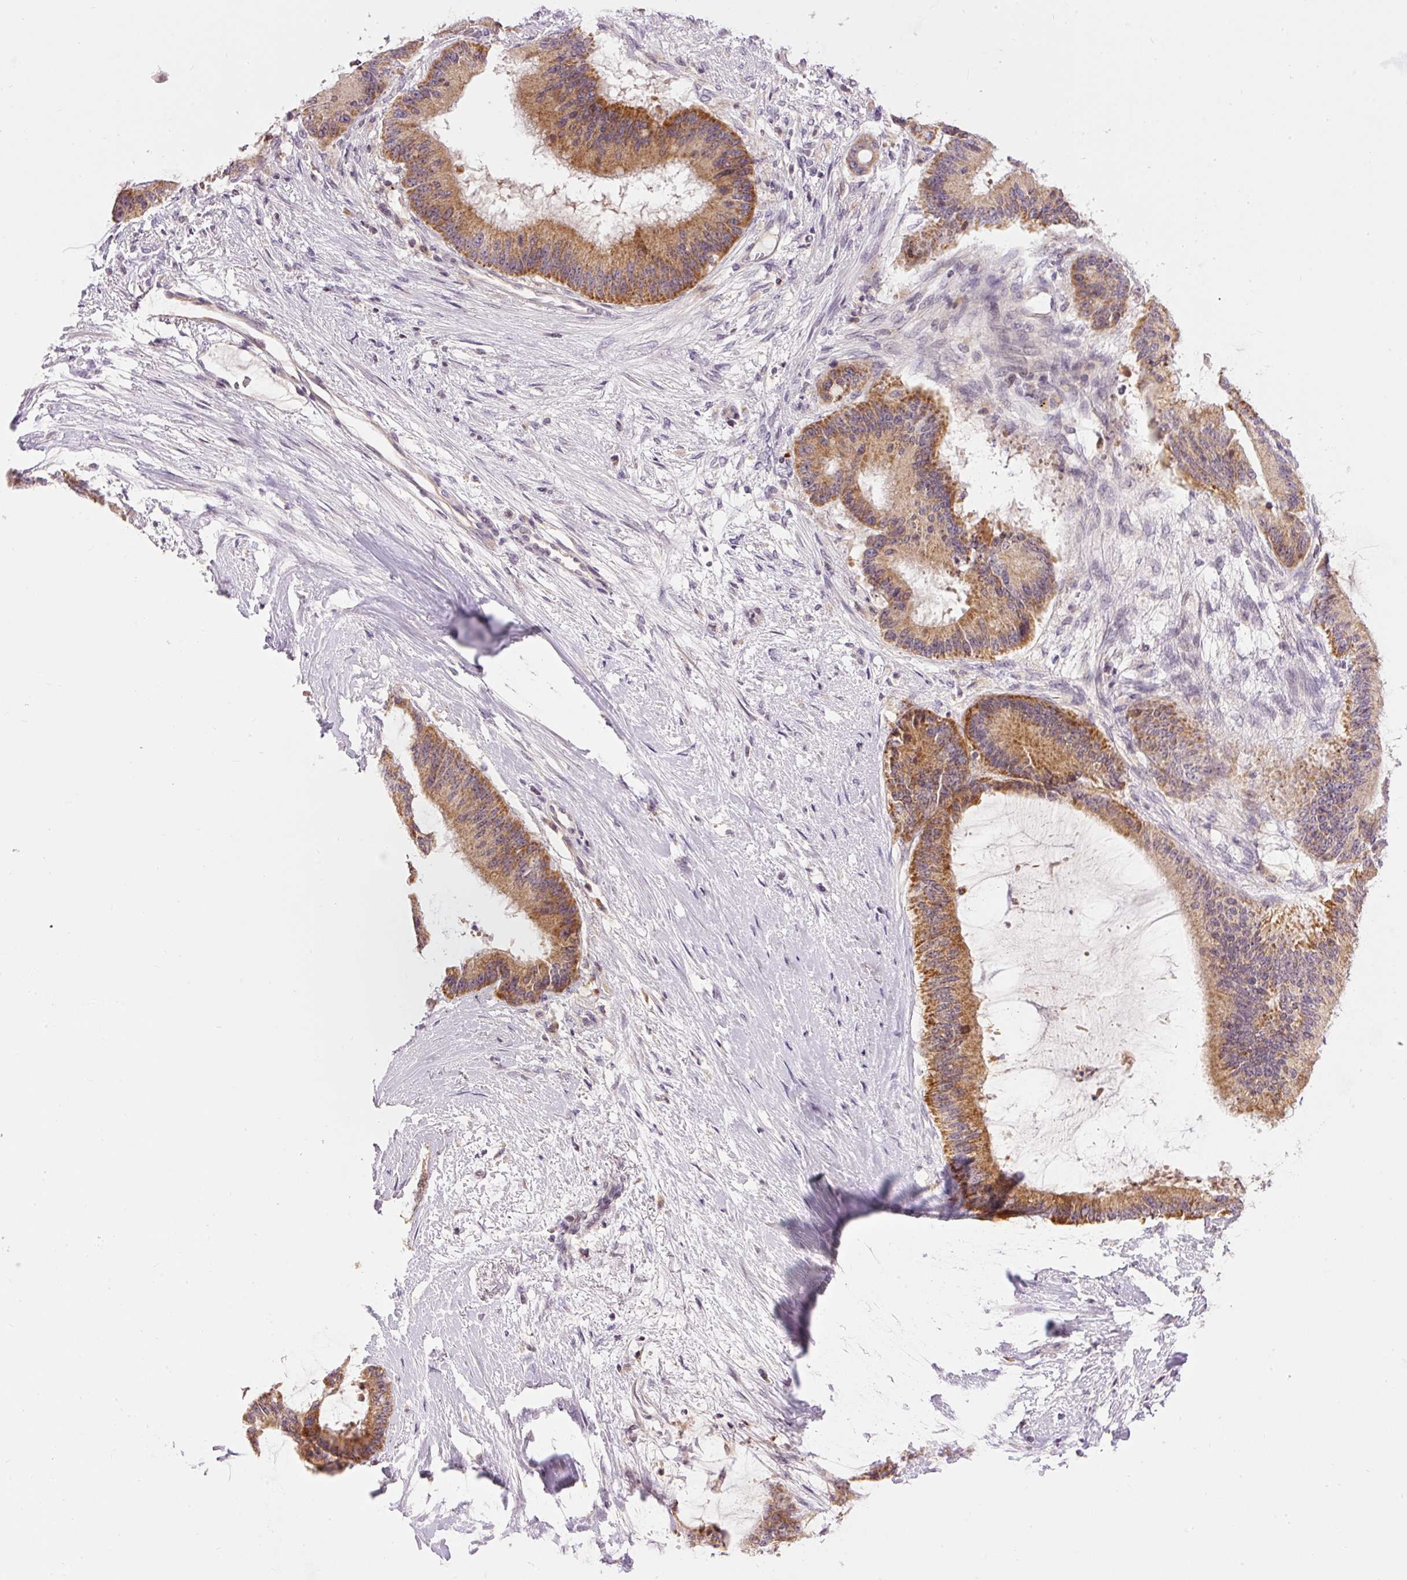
{"staining": {"intensity": "moderate", "quantity": ">75%", "location": "cytoplasmic/membranous"}, "tissue": "liver cancer", "cell_type": "Tumor cells", "image_type": "cancer", "snomed": [{"axis": "morphology", "description": "Normal tissue, NOS"}, {"axis": "morphology", "description": "Cholangiocarcinoma"}, {"axis": "topography", "description": "Liver"}, {"axis": "topography", "description": "Peripheral nerve tissue"}], "caption": "Immunohistochemical staining of liver cancer (cholangiocarcinoma) shows medium levels of moderate cytoplasmic/membranous protein expression in approximately >75% of tumor cells.", "gene": "ABHD11", "patient": {"sex": "female", "age": 73}}